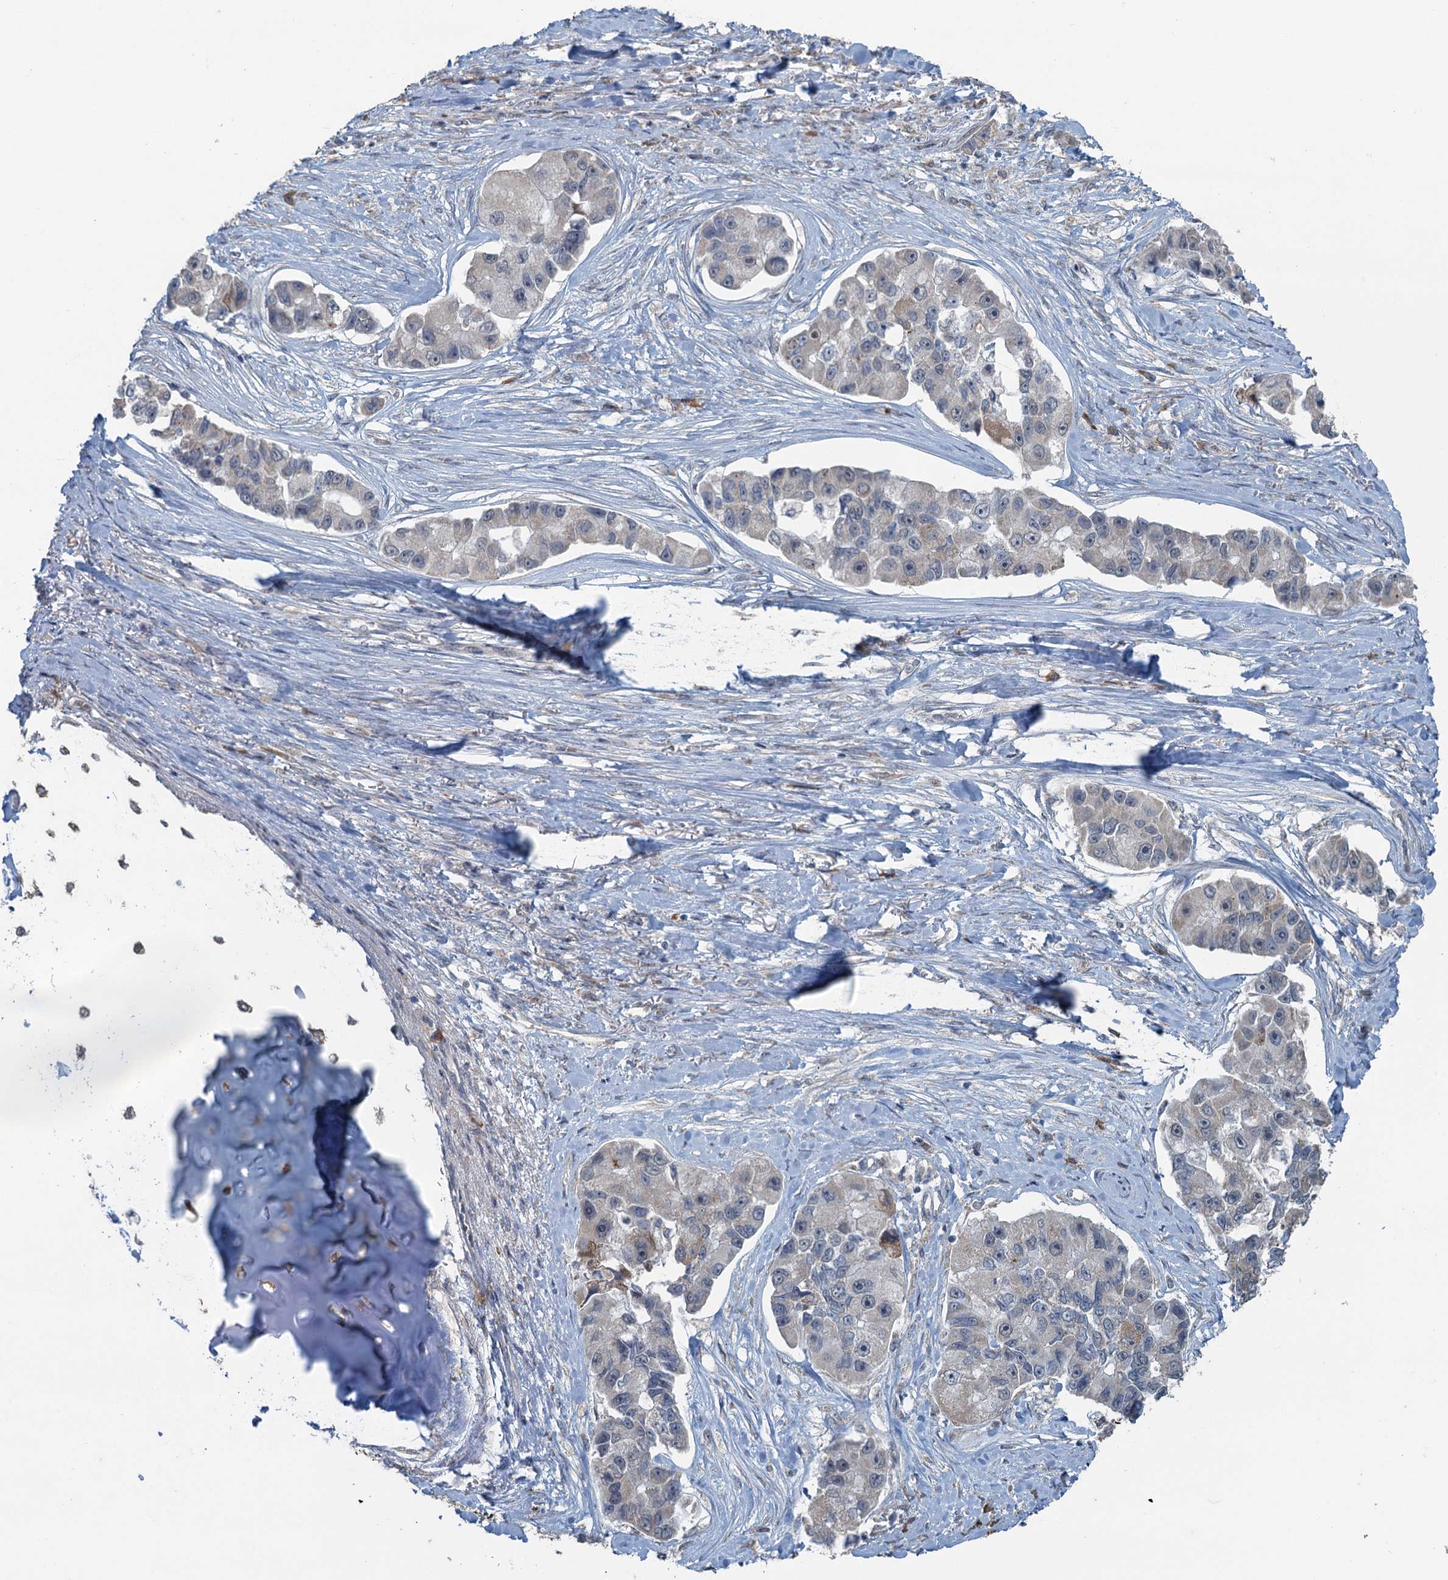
{"staining": {"intensity": "negative", "quantity": "none", "location": "none"}, "tissue": "lung cancer", "cell_type": "Tumor cells", "image_type": "cancer", "snomed": [{"axis": "morphology", "description": "Adenocarcinoma, NOS"}, {"axis": "topography", "description": "Lung"}], "caption": "Immunohistochemistry (IHC) of adenocarcinoma (lung) demonstrates no expression in tumor cells.", "gene": "TEX35", "patient": {"sex": "female", "age": 54}}